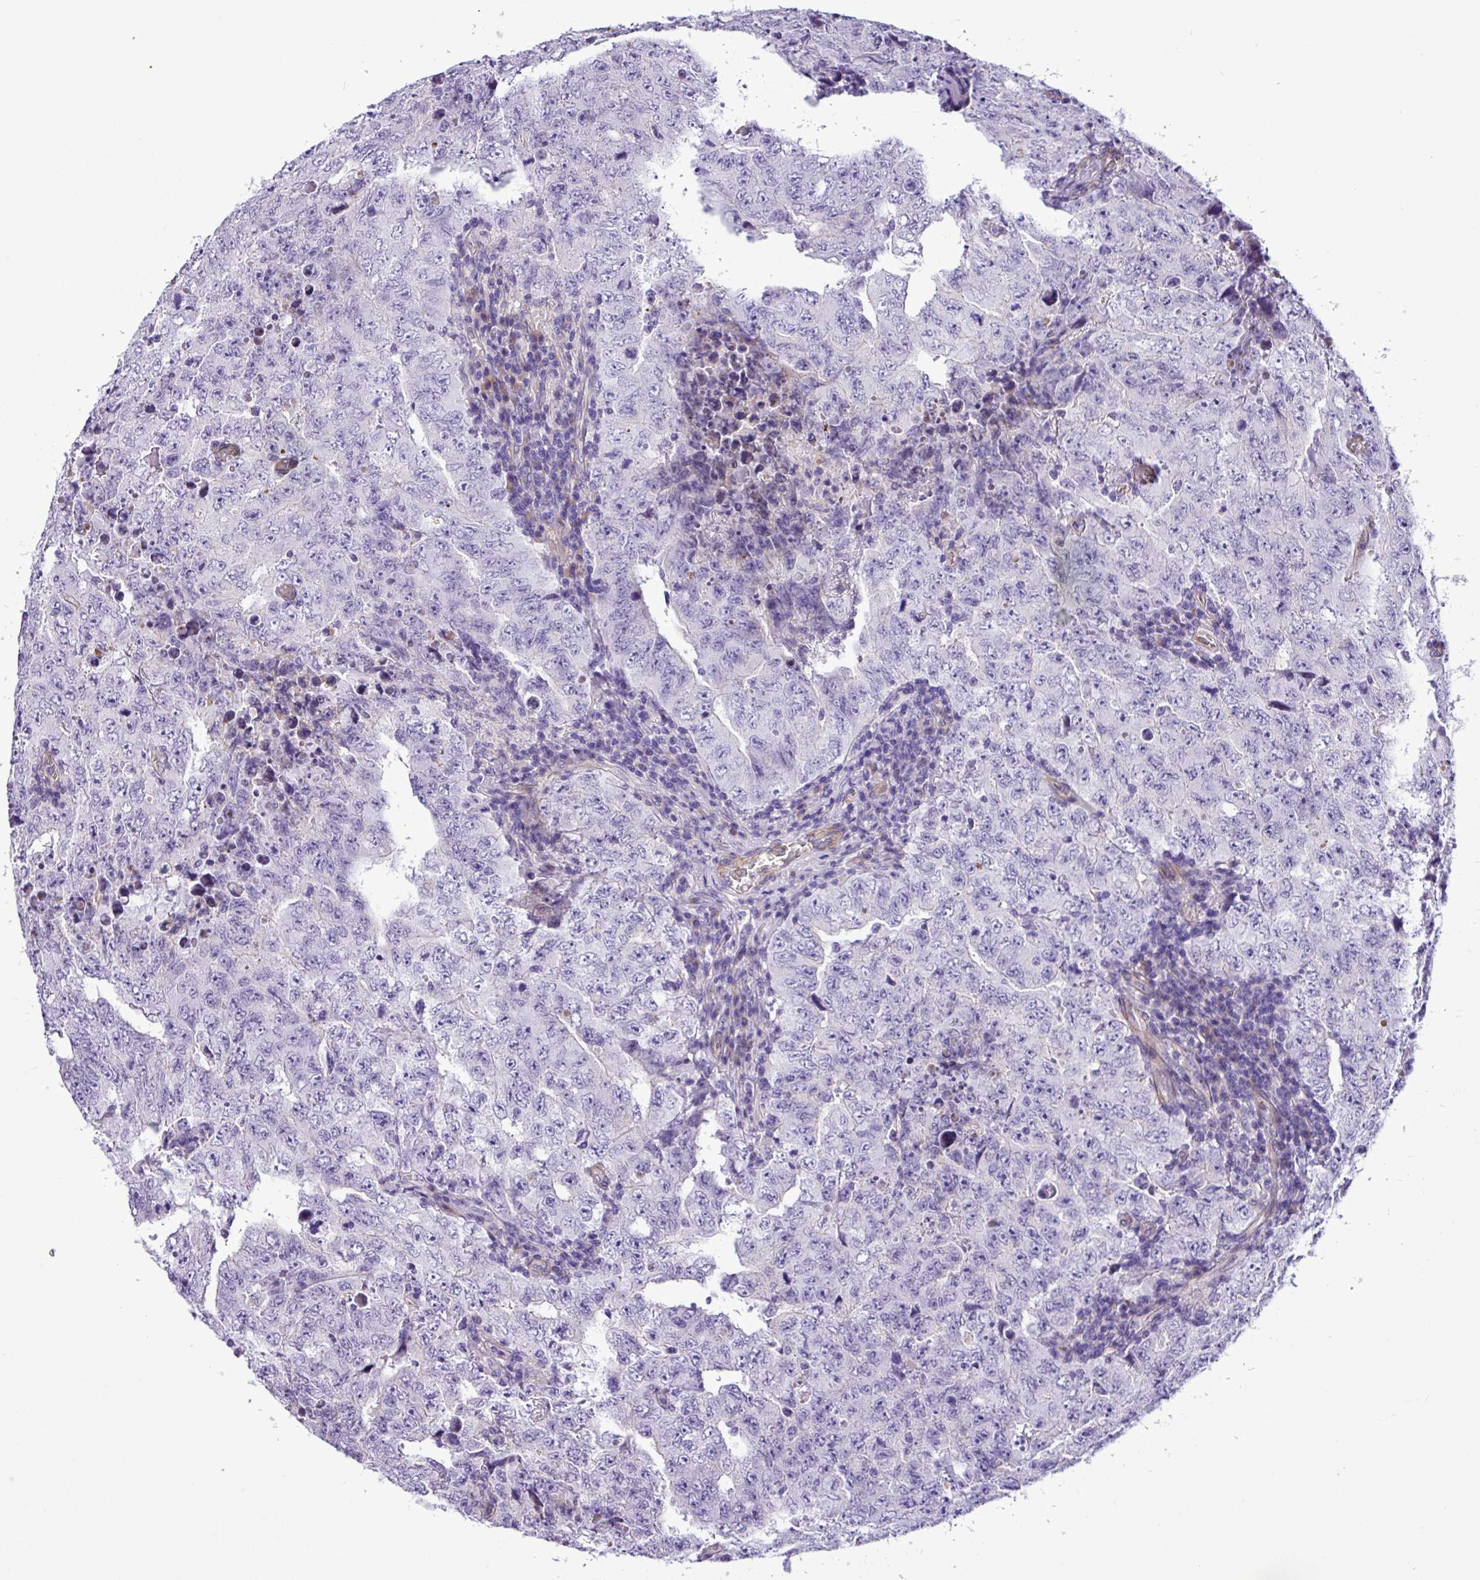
{"staining": {"intensity": "negative", "quantity": "none", "location": "none"}, "tissue": "testis cancer", "cell_type": "Tumor cells", "image_type": "cancer", "snomed": [{"axis": "morphology", "description": "Carcinoma, Embryonal, NOS"}, {"axis": "topography", "description": "Testis"}], "caption": "Testis embryonal carcinoma was stained to show a protein in brown. There is no significant staining in tumor cells.", "gene": "C11orf91", "patient": {"sex": "male", "age": 26}}